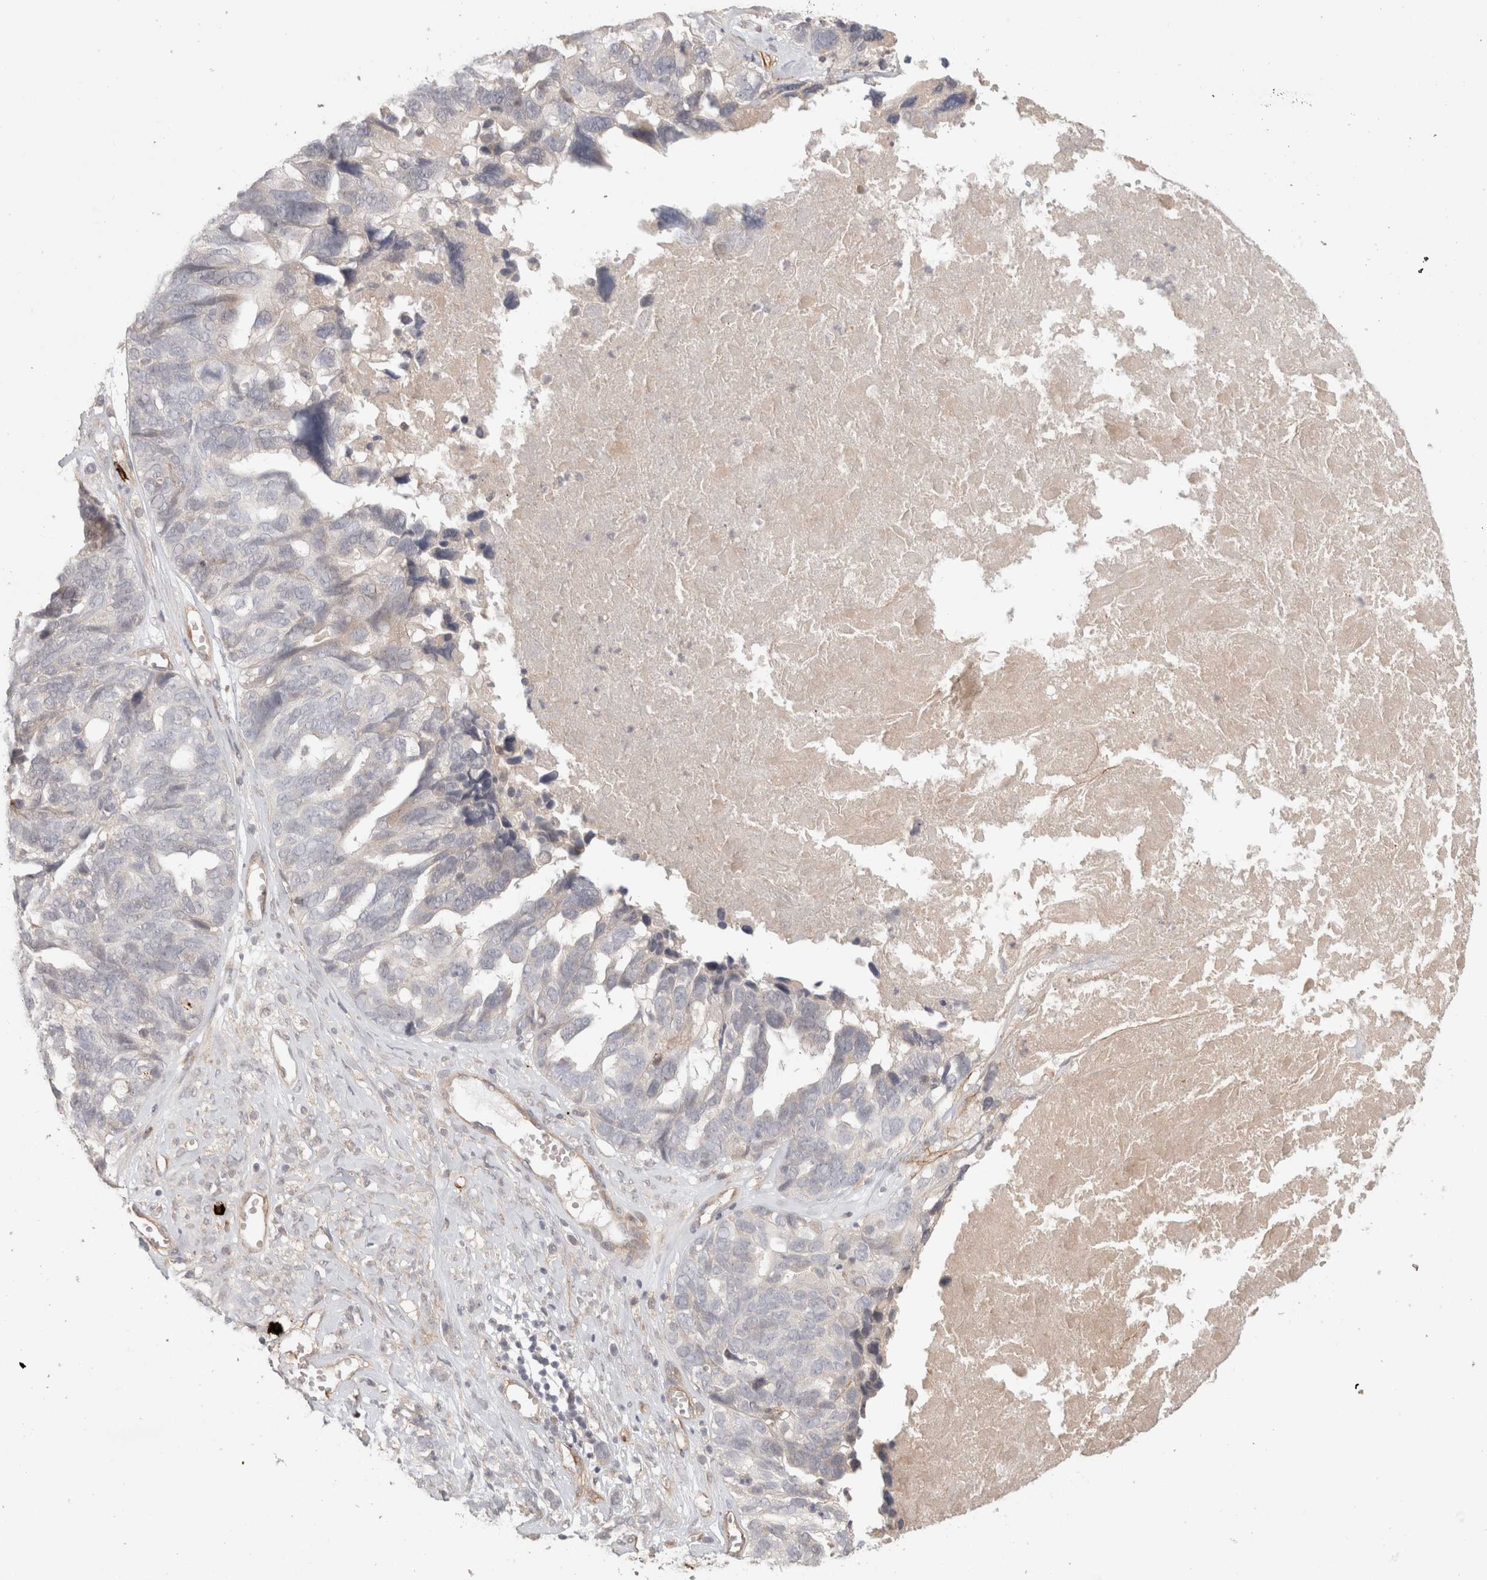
{"staining": {"intensity": "negative", "quantity": "none", "location": "none"}, "tissue": "ovarian cancer", "cell_type": "Tumor cells", "image_type": "cancer", "snomed": [{"axis": "morphology", "description": "Cystadenocarcinoma, serous, NOS"}, {"axis": "topography", "description": "Ovary"}], "caption": "Protein analysis of serous cystadenocarcinoma (ovarian) exhibits no significant positivity in tumor cells.", "gene": "HSPG2", "patient": {"sex": "female", "age": 79}}